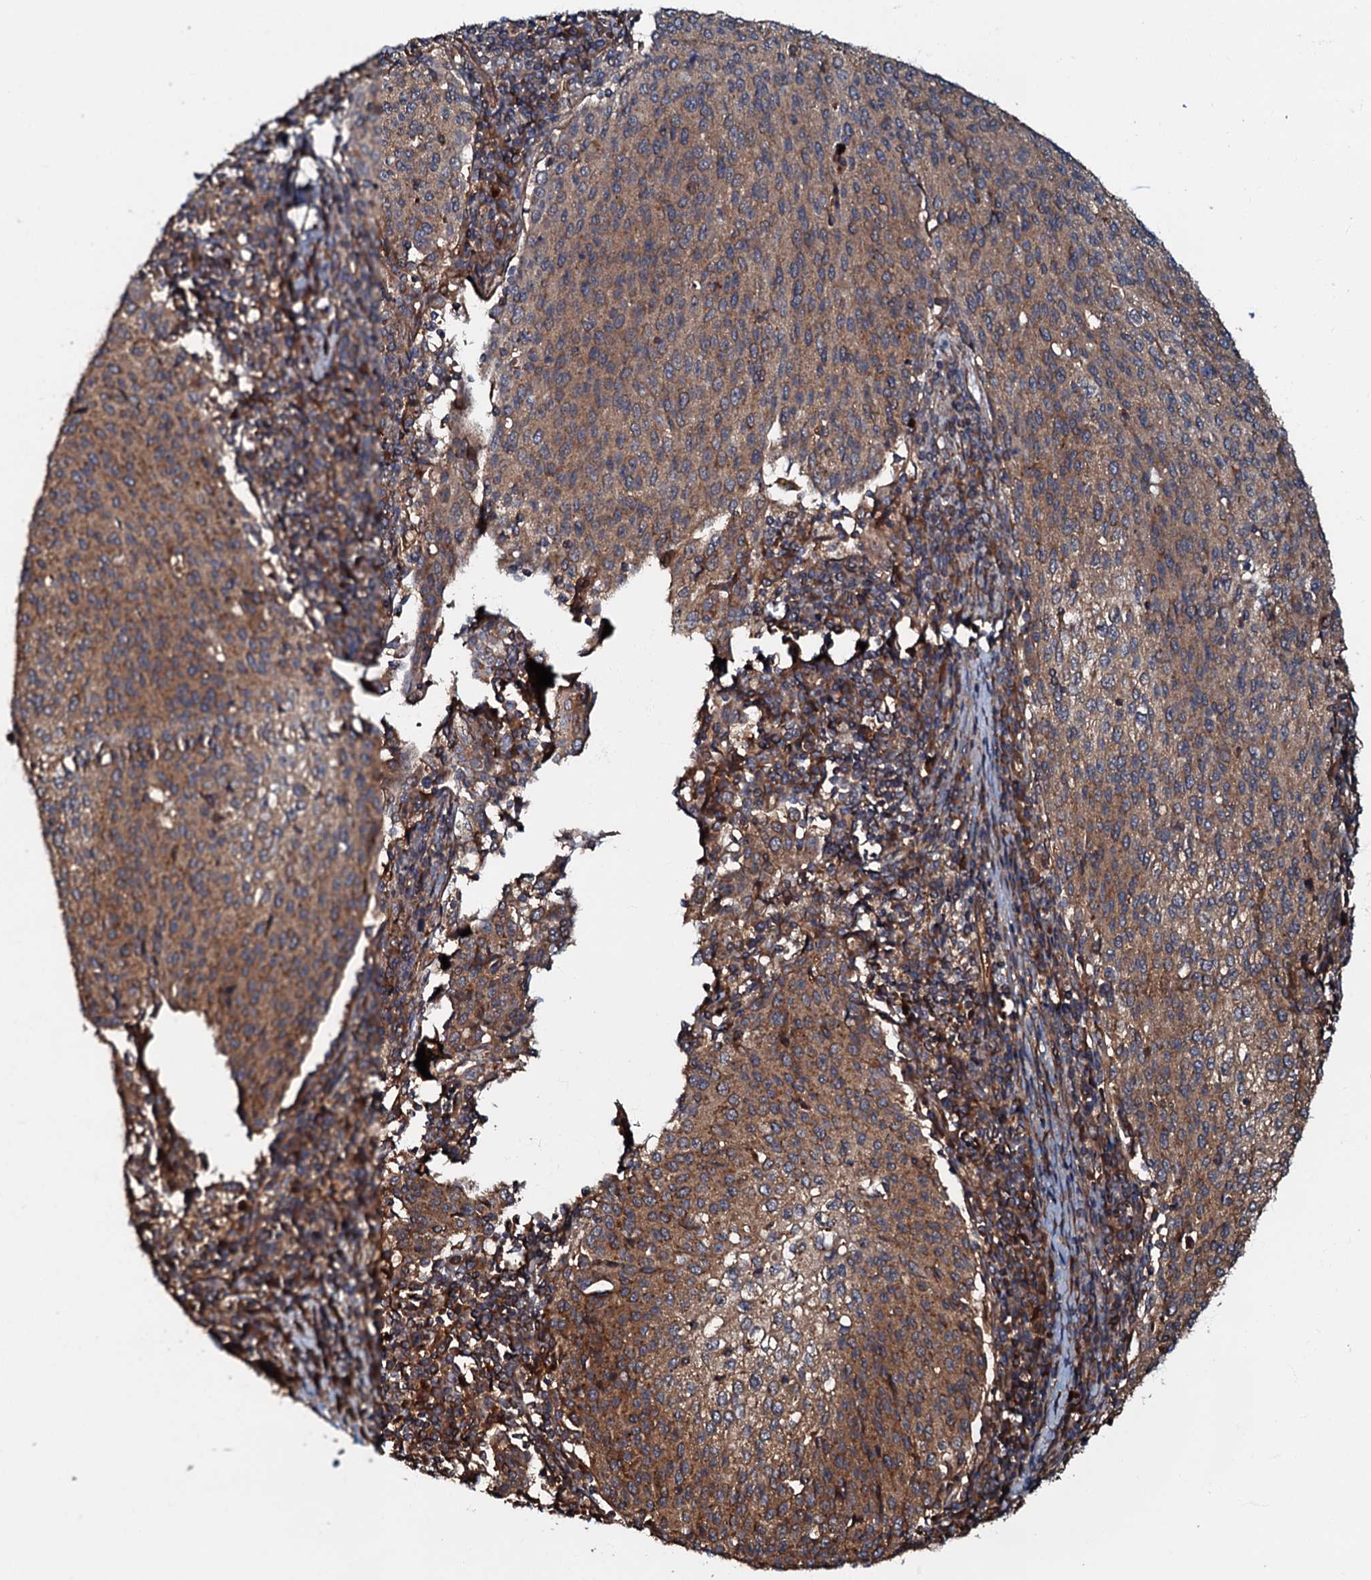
{"staining": {"intensity": "moderate", "quantity": ">75%", "location": "cytoplasmic/membranous"}, "tissue": "cervical cancer", "cell_type": "Tumor cells", "image_type": "cancer", "snomed": [{"axis": "morphology", "description": "Squamous cell carcinoma, NOS"}, {"axis": "topography", "description": "Cervix"}], "caption": "IHC staining of cervical cancer, which reveals medium levels of moderate cytoplasmic/membranous positivity in approximately >75% of tumor cells indicating moderate cytoplasmic/membranous protein expression. The staining was performed using DAB (3,3'-diaminobenzidine) (brown) for protein detection and nuclei were counterstained in hematoxylin (blue).", "gene": "BLOC1S6", "patient": {"sex": "female", "age": 46}}